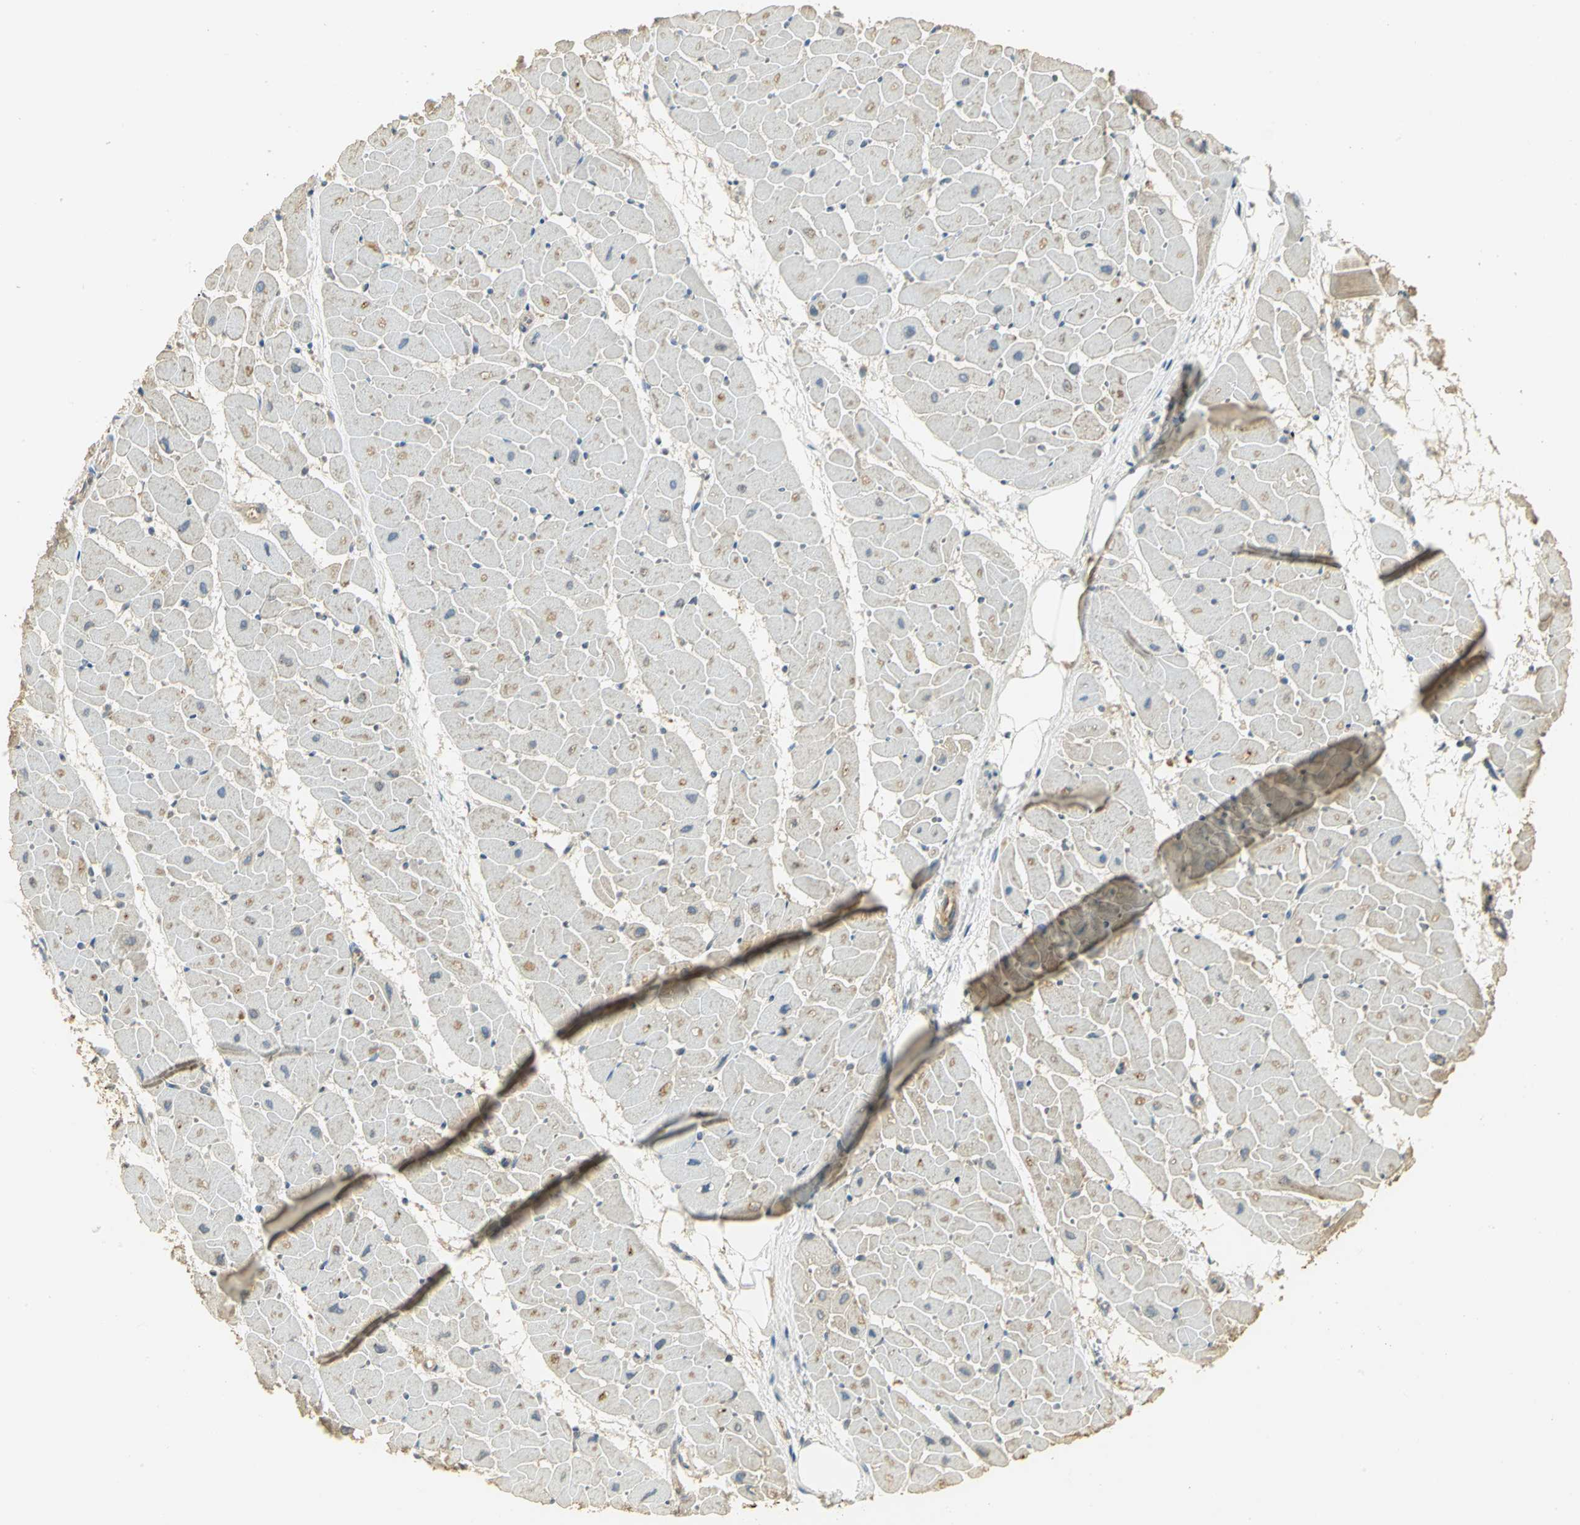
{"staining": {"intensity": "weak", "quantity": "25%-75%", "location": "cytoplasmic/membranous"}, "tissue": "heart muscle", "cell_type": "Cardiomyocytes", "image_type": "normal", "snomed": [{"axis": "morphology", "description": "Normal tissue, NOS"}, {"axis": "topography", "description": "Heart"}], "caption": "DAB immunohistochemical staining of normal human heart muscle shows weak cytoplasmic/membranous protein staining in about 25%-75% of cardiomyocytes. (DAB (3,3'-diaminobenzidine) IHC, brown staining for protein, blue staining for nuclei).", "gene": "RARS1", "patient": {"sex": "female", "age": 19}}